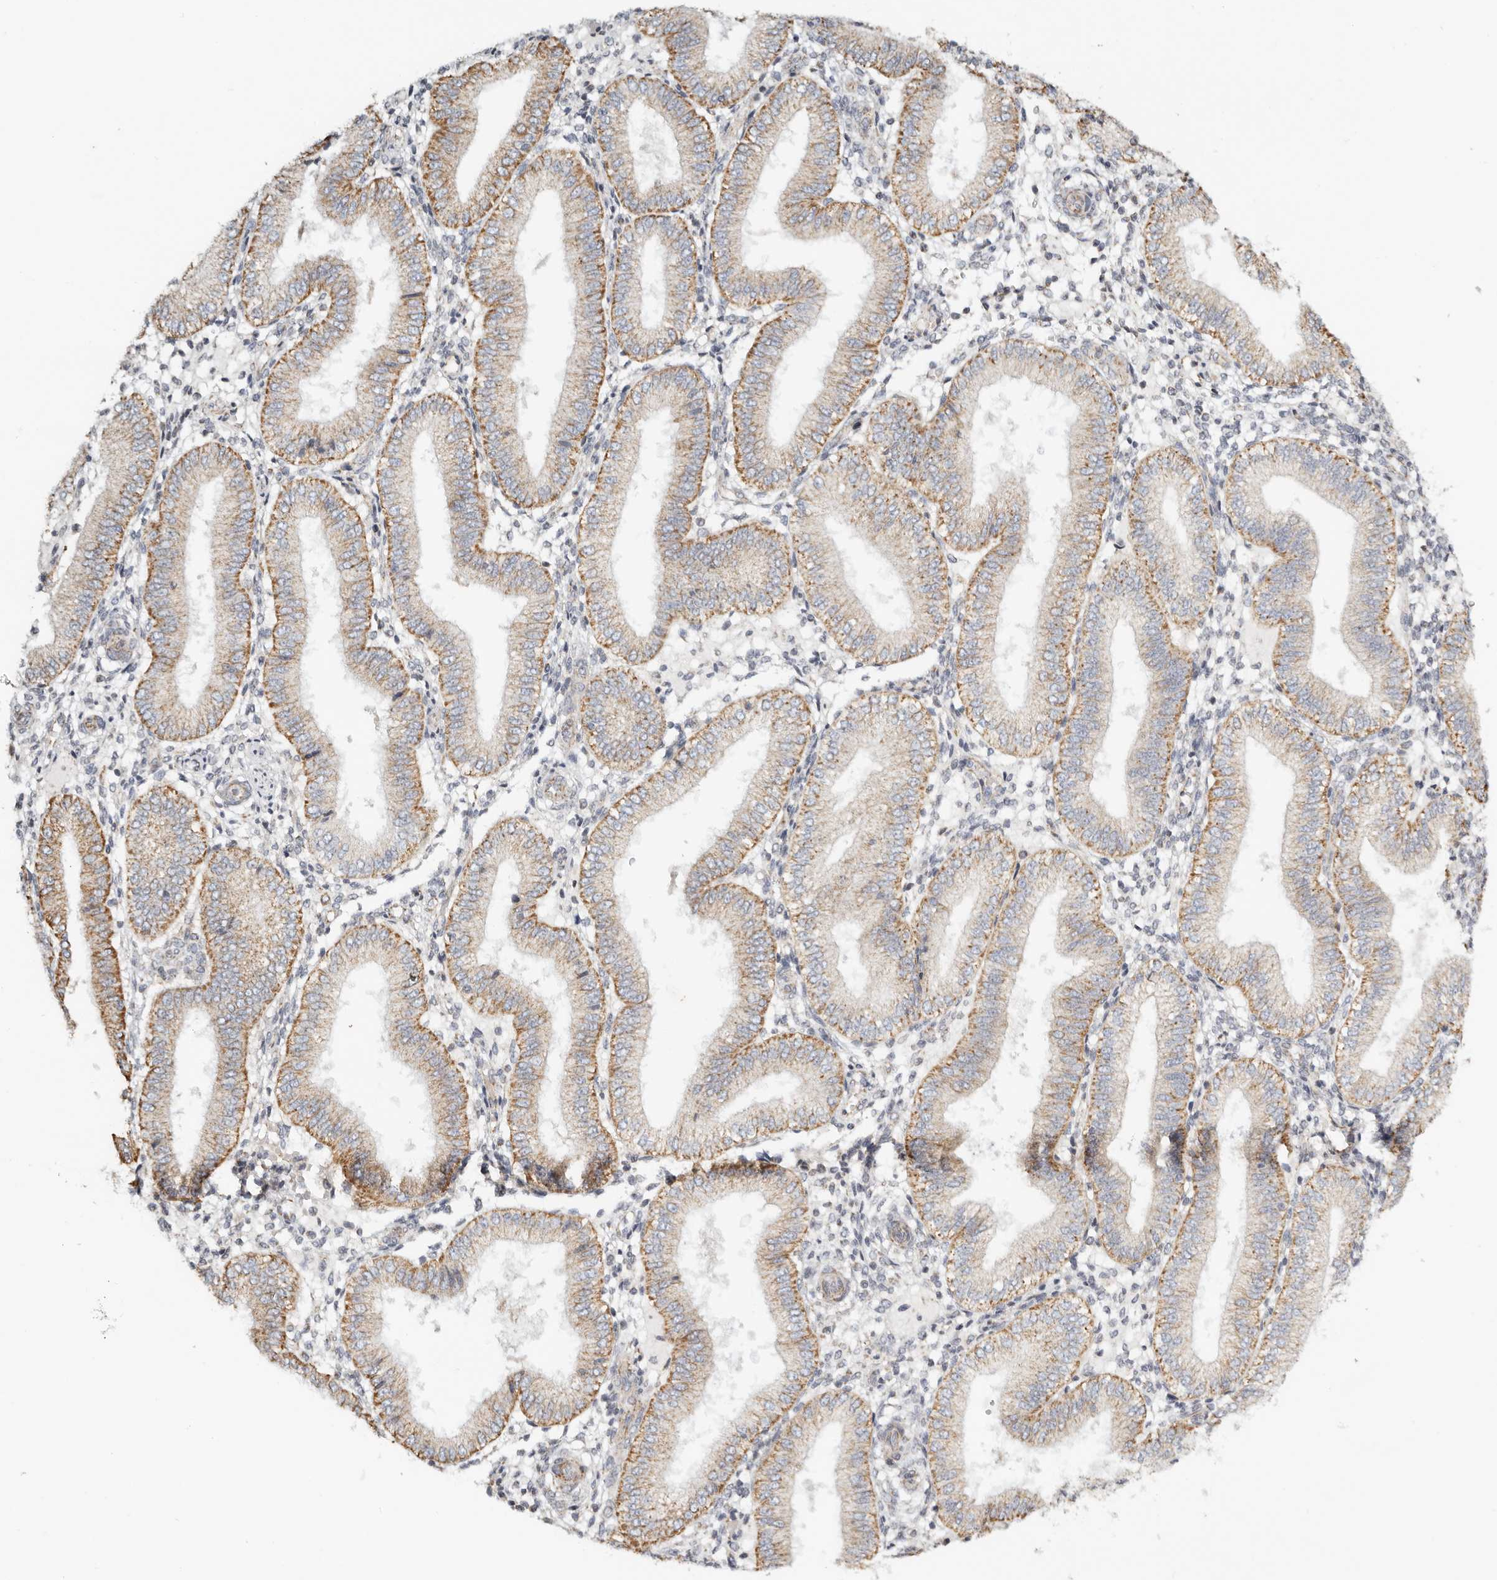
{"staining": {"intensity": "negative", "quantity": "none", "location": "none"}, "tissue": "endometrium", "cell_type": "Cells in endometrial stroma", "image_type": "normal", "snomed": [{"axis": "morphology", "description": "Normal tissue, NOS"}, {"axis": "topography", "description": "Endometrium"}], "caption": "DAB (3,3'-diaminobenzidine) immunohistochemical staining of unremarkable human endometrium shows no significant staining in cells in endometrial stroma. (Brightfield microscopy of DAB immunohistochemistry (IHC) at high magnification).", "gene": "KDF1", "patient": {"sex": "female", "age": 39}}